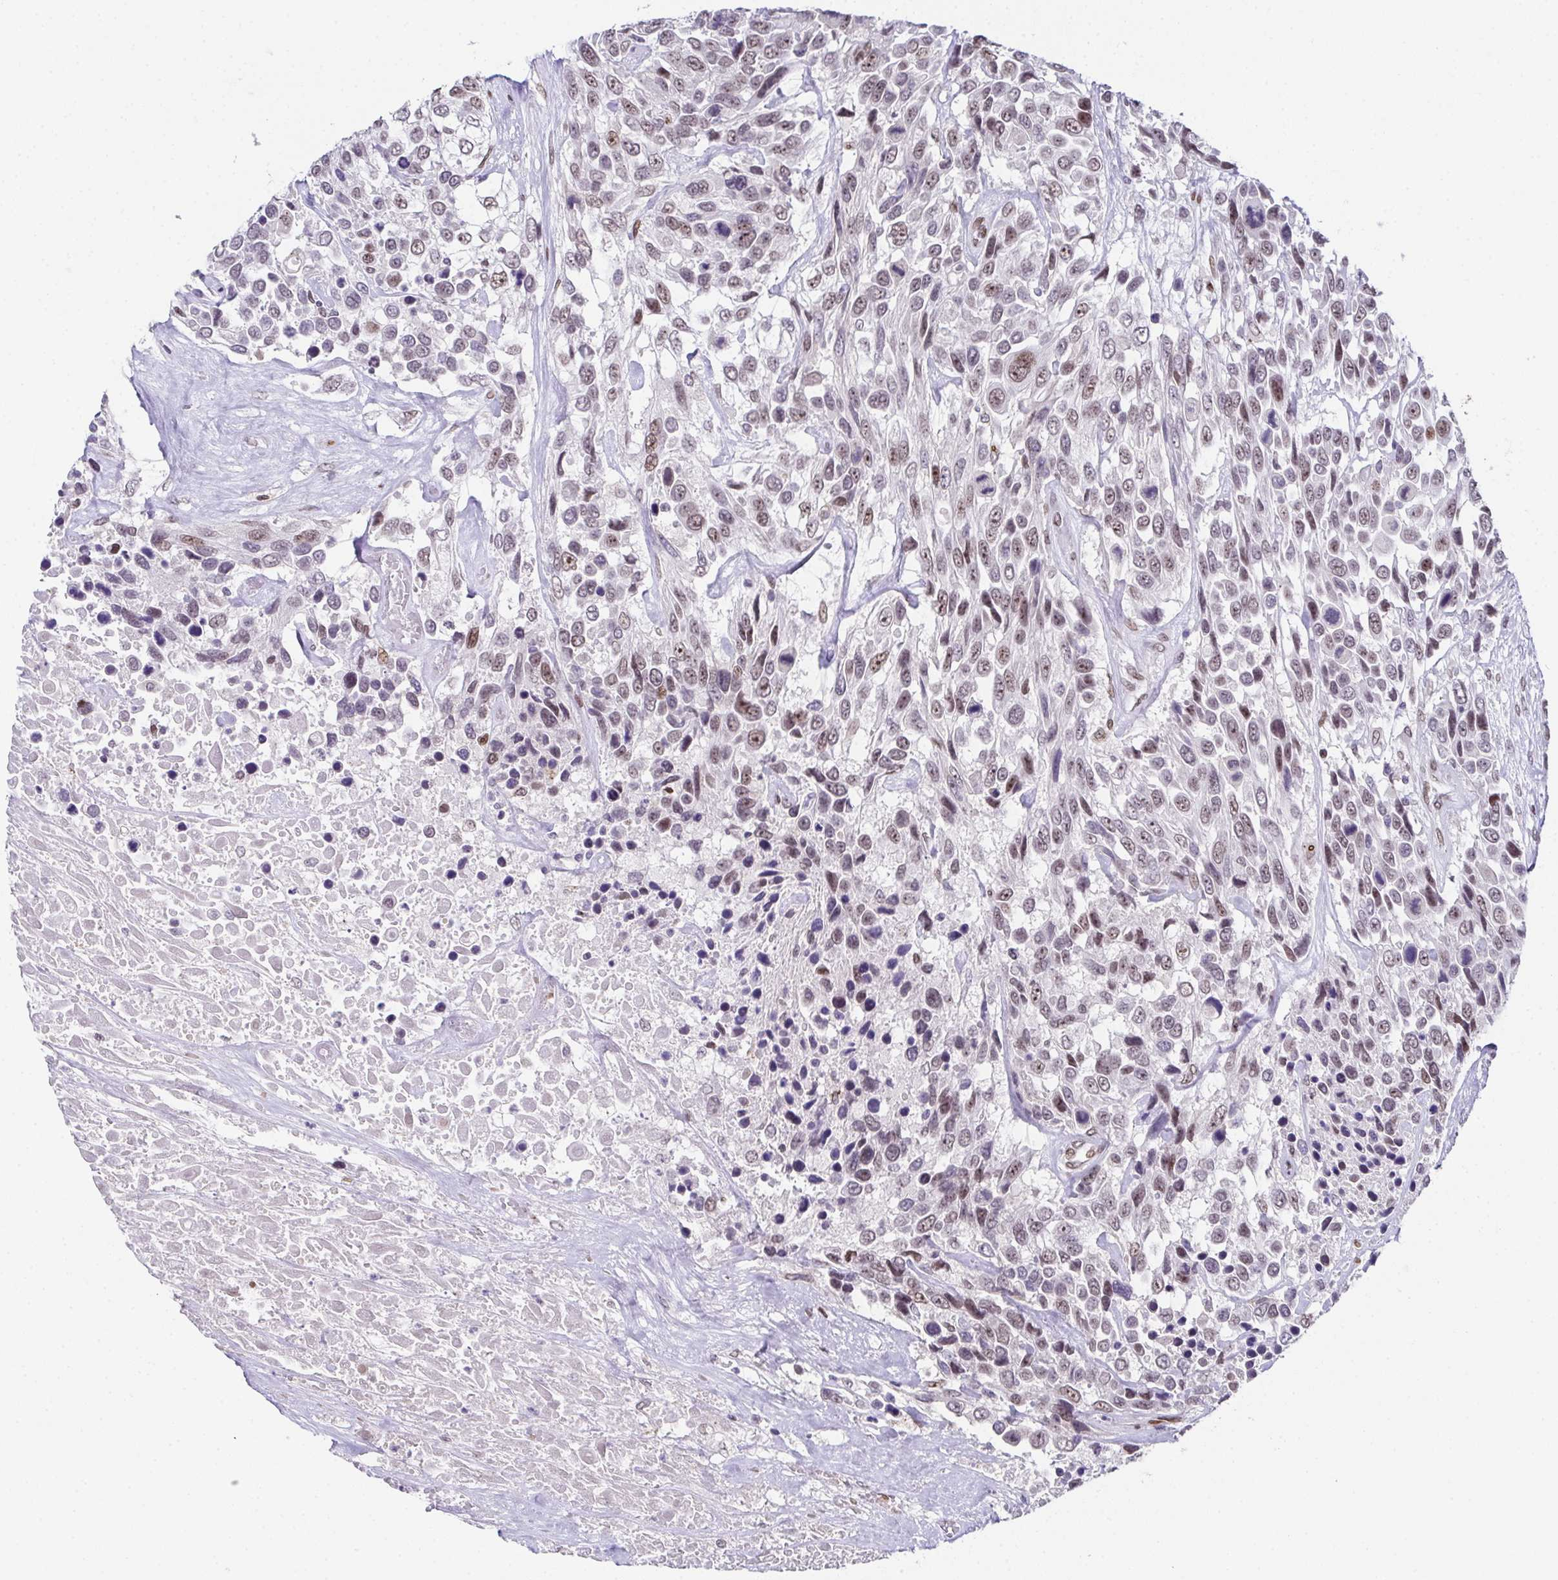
{"staining": {"intensity": "weak", "quantity": ">75%", "location": "nuclear"}, "tissue": "urothelial cancer", "cell_type": "Tumor cells", "image_type": "cancer", "snomed": [{"axis": "morphology", "description": "Urothelial carcinoma, High grade"}, {"axis": "topography", "description": "Urinary bladder"}], "caption": "High-grade urothelial carcinoma was stained to show a protein in brown. There is low levels of weak nuclear positivity in about >75% of tumor cells.", "gene": "RB1", "patient": {"sex": "female", "age": 70}}